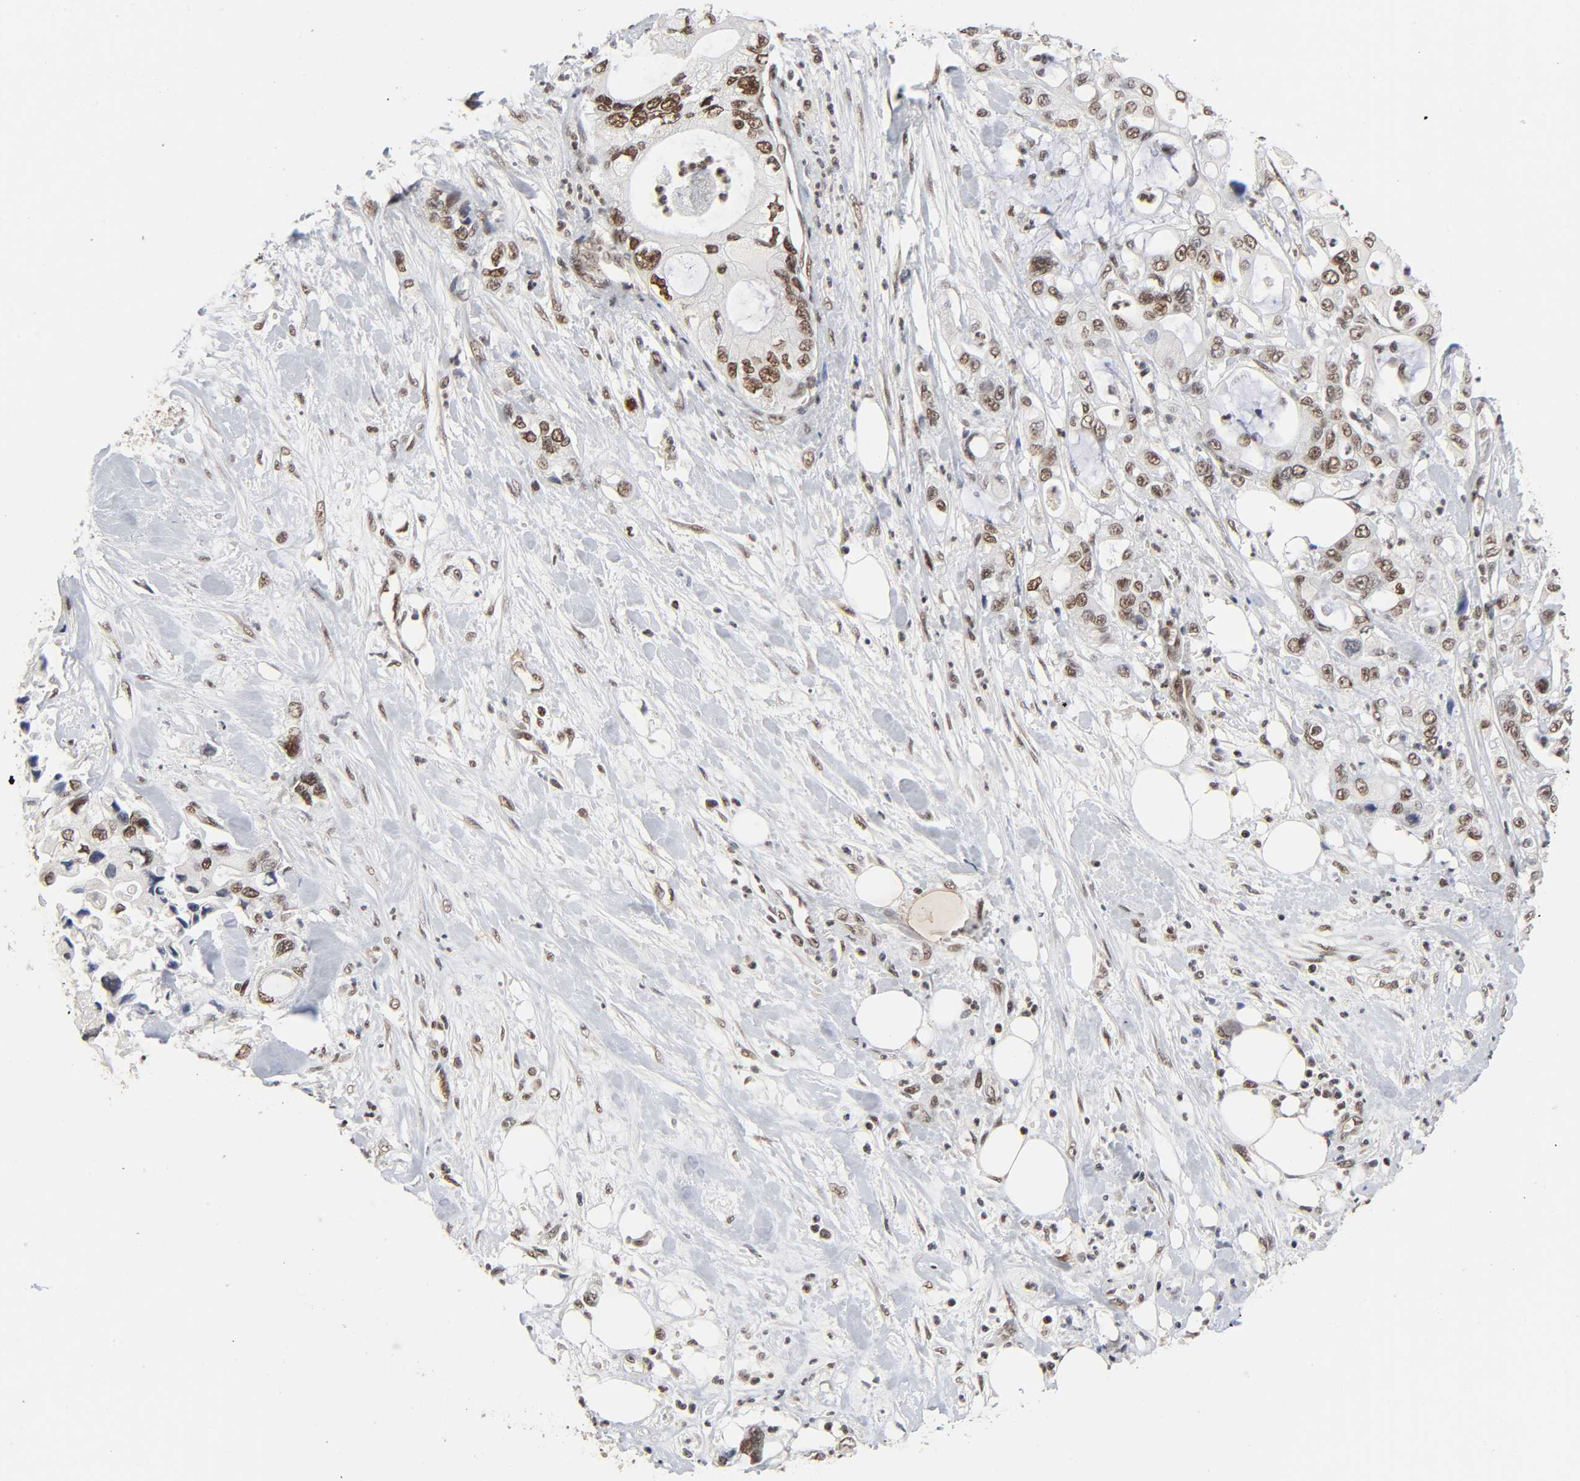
{"staining": {"intensity": "moderate", "quantity": "25%-75%", "location": "cytoplasmic/membranous,nuclear"}, "tissue": "pancreatic cancer", "cell_type": "Tumor cells", "image_type": "cancer", "snomed": [{"axis": "morphology", "description": "Adenocarcinoma, NOS"}, {"axis": "topography", "description": "Pancreas"}], "caption": "An image of human pancreatic cancer stained for a protein exhibits moderate cytoplasmic/membranous and nuclear brown staining in tumor cells.", "gene": "ZNF384", "patient": {"sex": "male", "age": 70}}